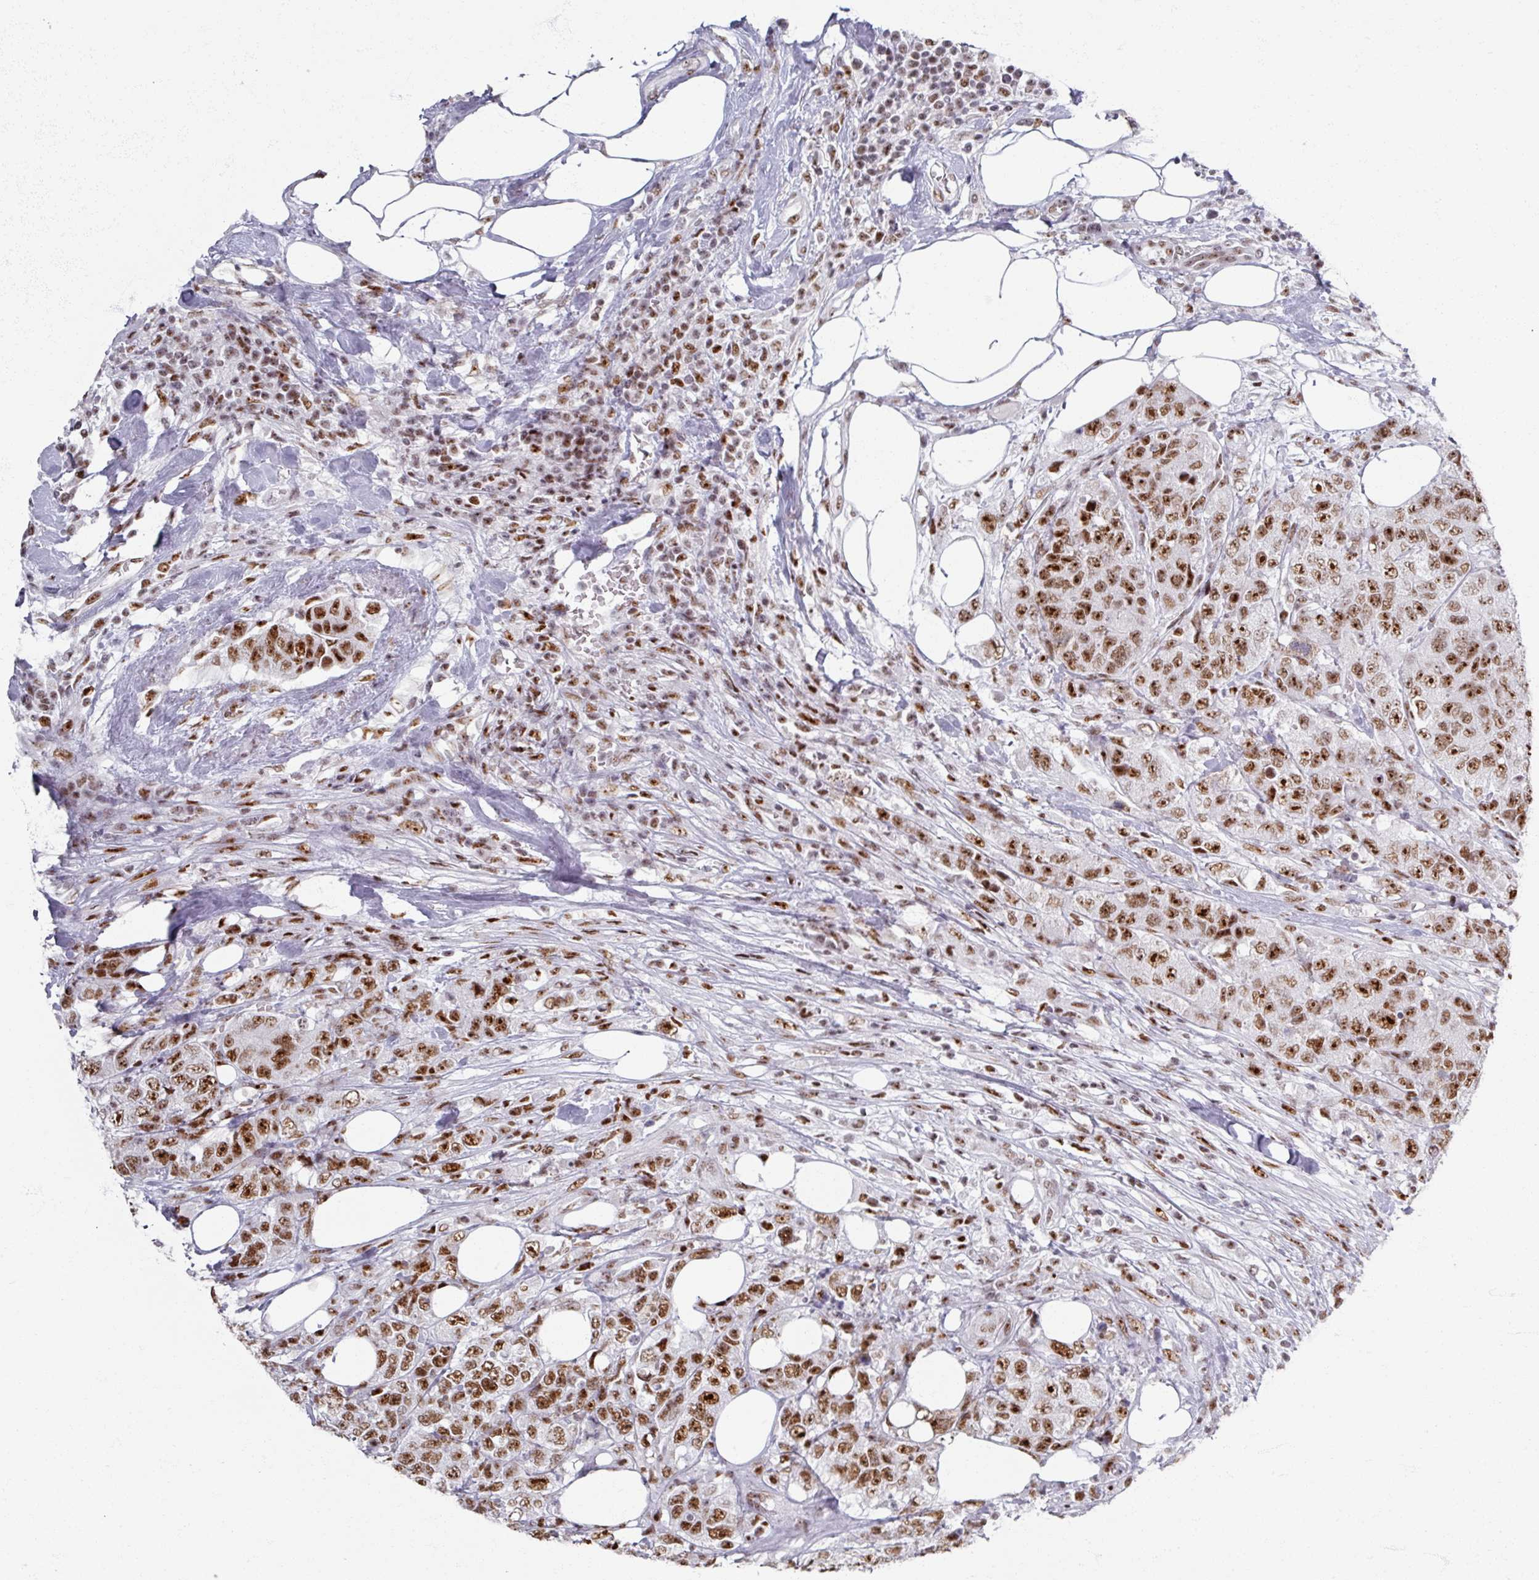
{"staining": {"intensity": "strong", "quantity": ">75%", "location": "nuclear"}, "tissue": "urothelial cancer", "cell_type": "Tumor cells", "image_type": "cancer", "snomed": [{"axis": "morphology", "description": "Urothelial carcinoma, High grade"}, {"axis": "topography", "description": "Urinary bladder"}], "caption": "Urothelial cancer stained with IHC demonstrates strong nuclear expression in approximately >75% of tumor cells.", "gene": "ADAR", "patient": {"sex": "female", "age": 78}}